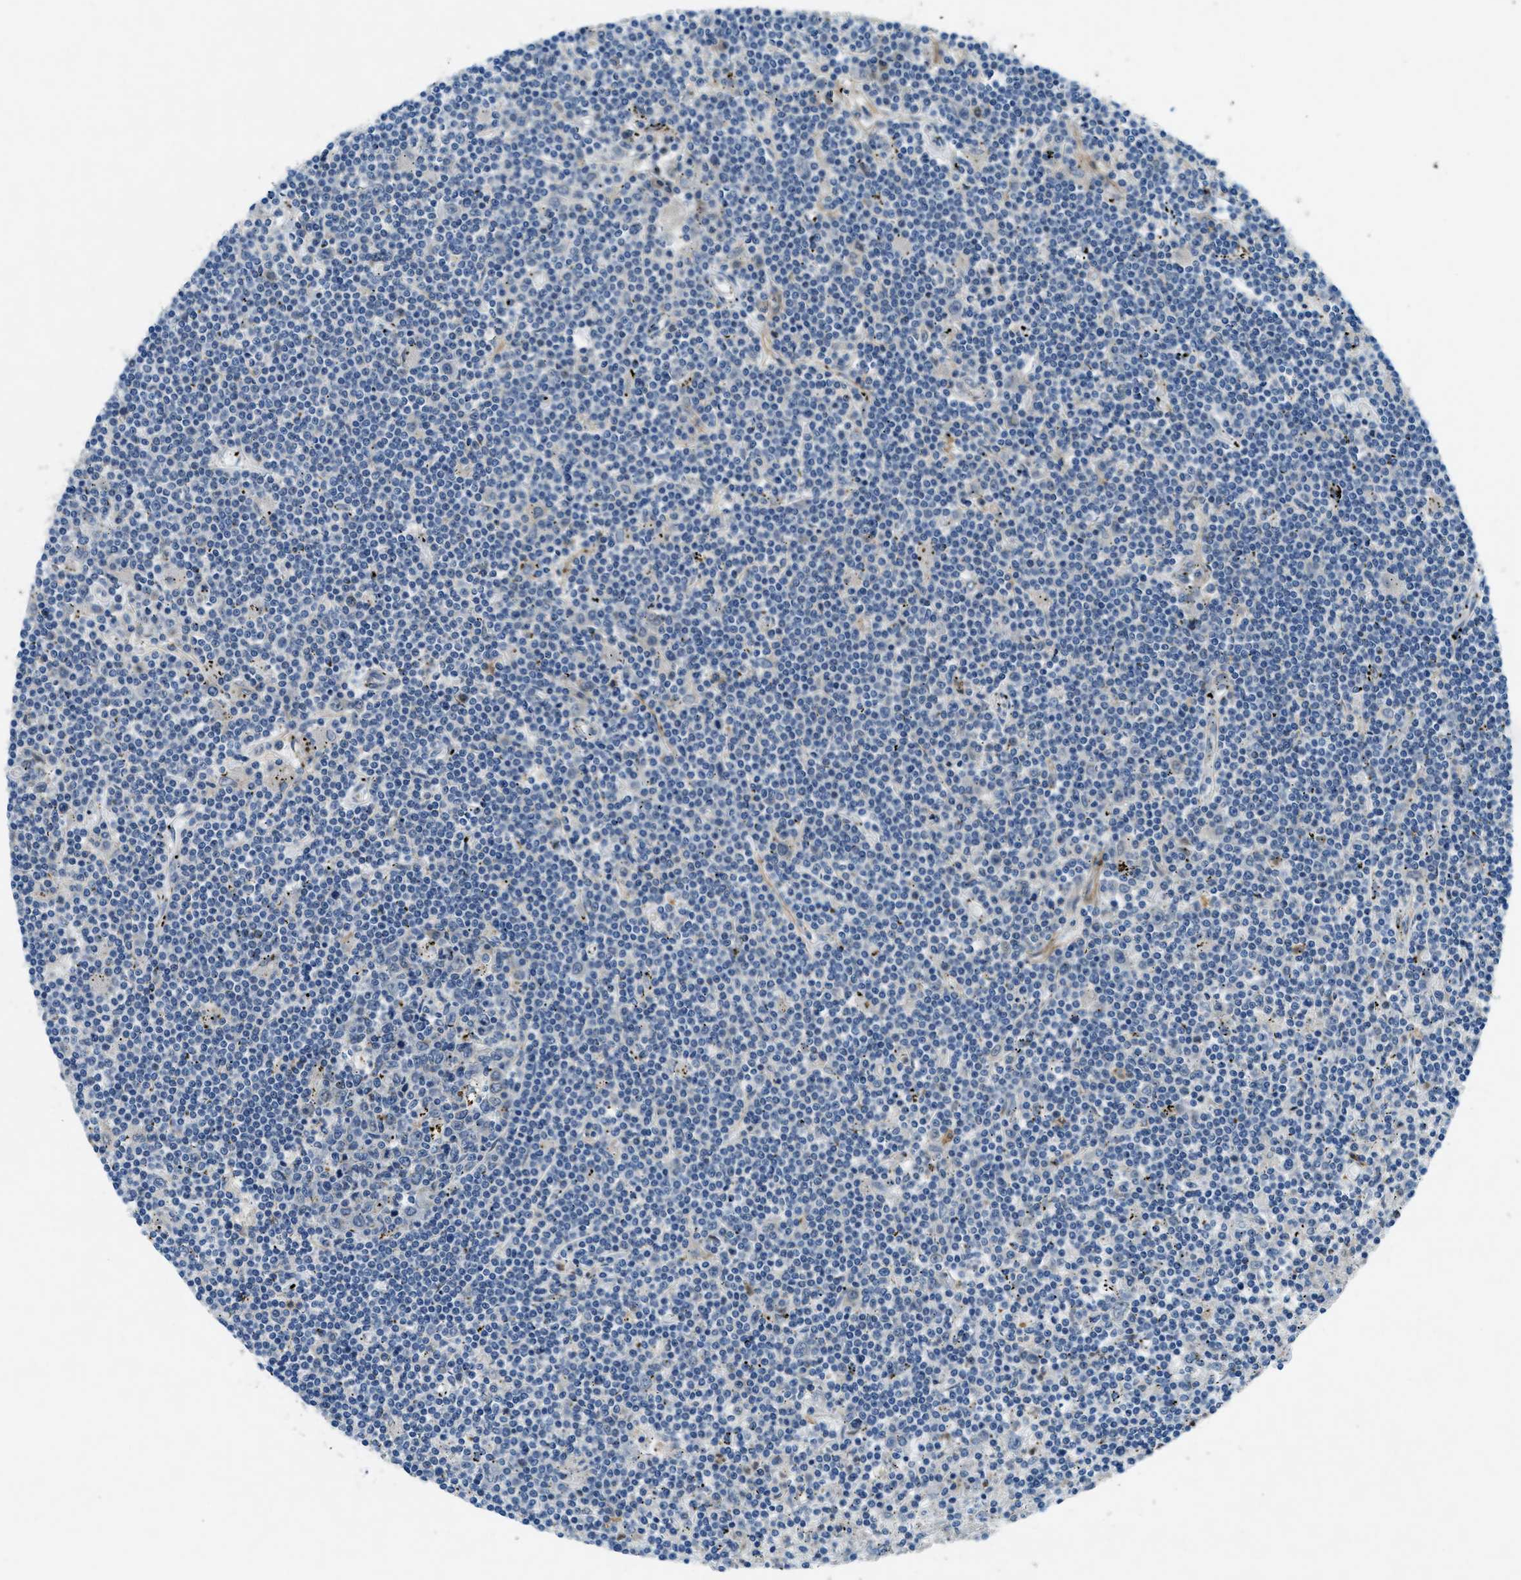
{"staining": {"intensity": "negative", "quantity": "none", "location": "none"}, "tissue": "lymphoma", "cell_type": "Tumor cells", "image_type": "cancer", "snomed": [{"axis": "morphology", "description": "Malignant lymphoma, non-Hodgkin's type, Low grade"}, {"axis": "topography", "description": "Spleen"}], "caption": "Immunohistochemical staining of human lymphoma reveals no significant positivity in tumor cells.", "gene": "SNX14", "patient": {"sex": "male", "age": 76}}